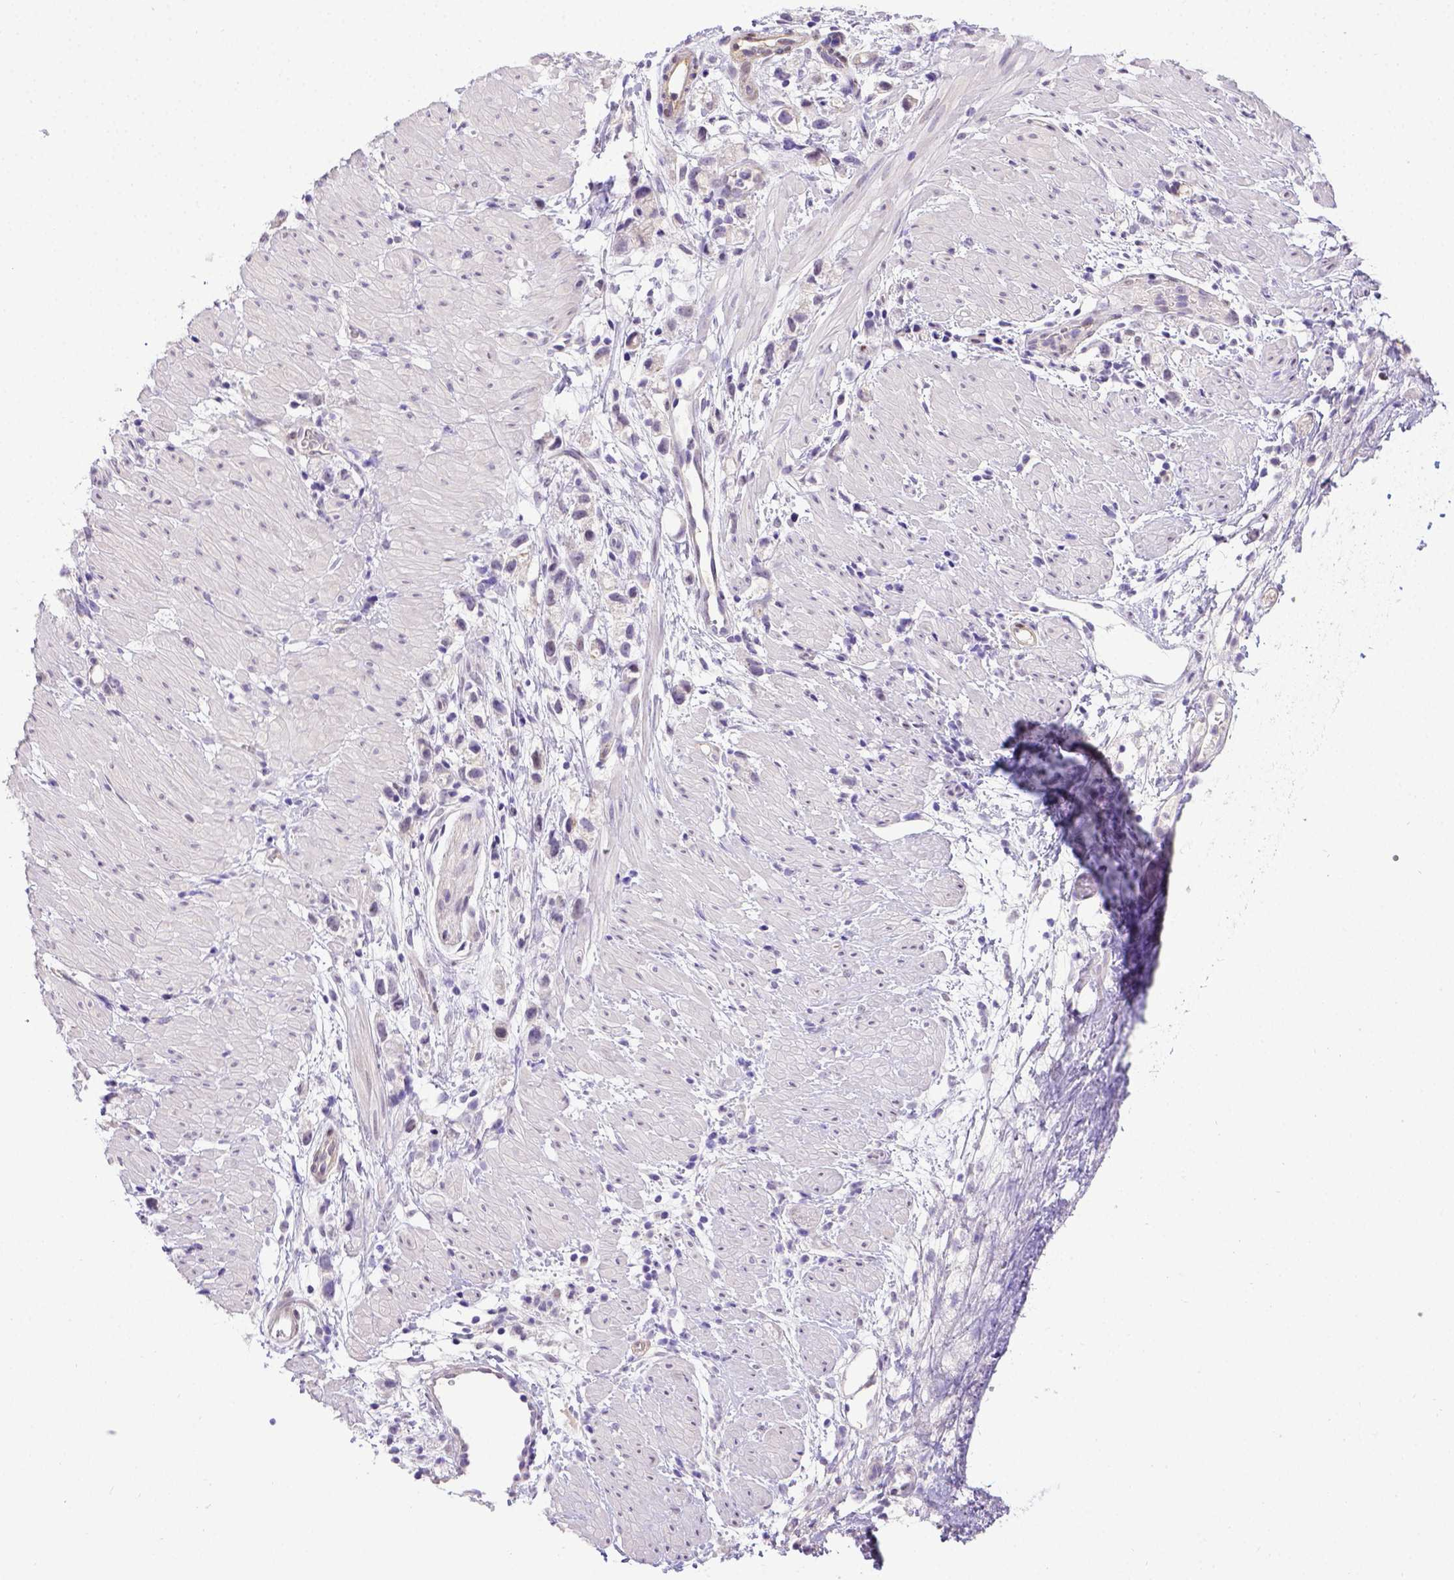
{"staining": {"intensity": "negative", "quantity": "none", "location": "none"}, "tissue": "stomach cancer", "cell_type": "Tumor cells", "image_type": "cancer", "snomed": [{"axis": "morphology", "description": "Adenocarcinoma, NOS"}, {"axis": "topography", "description": "Stomach"}], "caption": "Human adenocarcinoma (stomach) stained for a protein using immunohistochemistry (IHC) demonstrates no positivity in tumor cells.", "gene": "BTN1A1", "patient": {"sex": "female", "age": 59}}